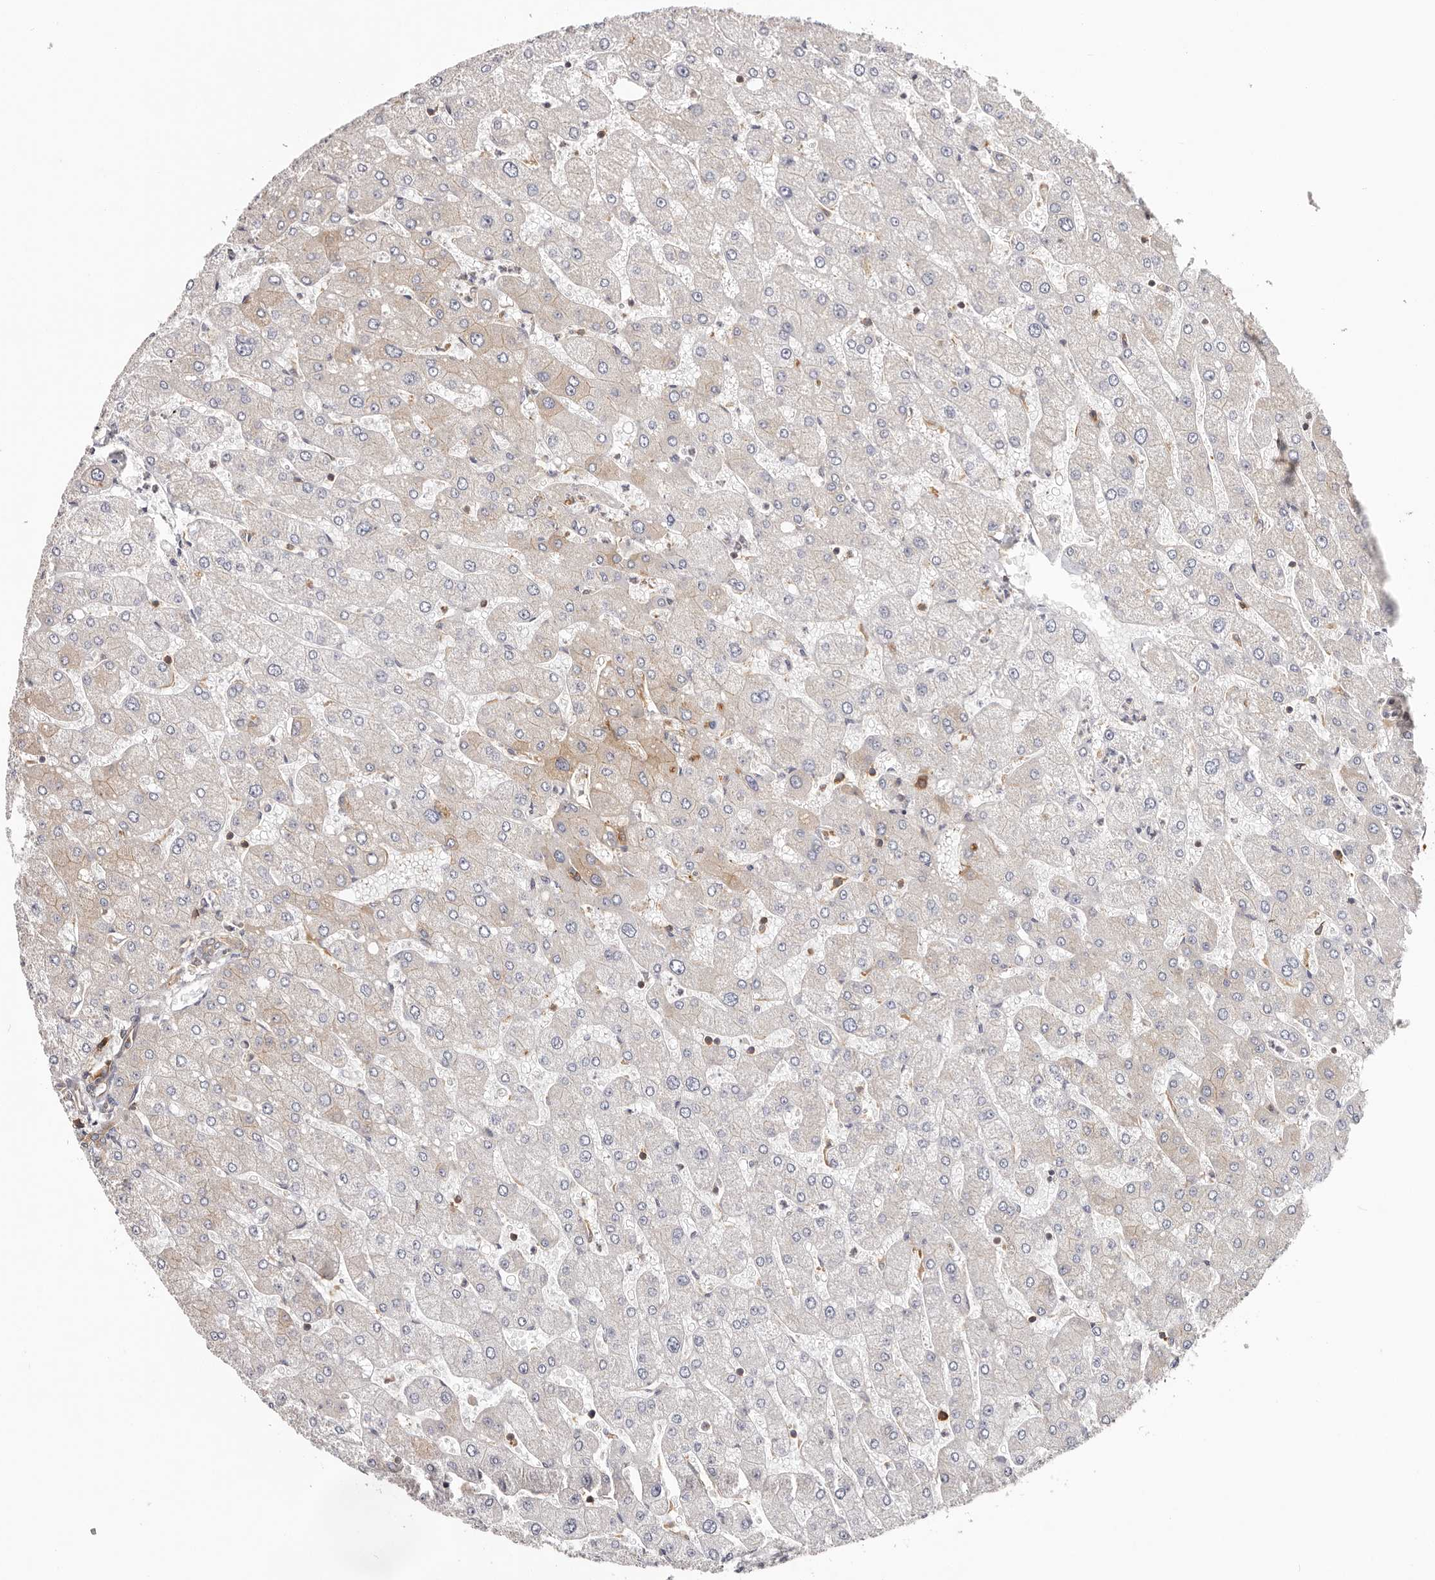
{"staining": {"intensity": "weak", "quantity": ">75%", "location": "cytoplasmic/membranous"}, "tissue": "liver", "cell_type": "Cholangiocytes", "image_type": "normal", "snomed": [{"axis": "morphology", "description": "Normal tissue, NOS"}, {"axis": "topography", "description": "Liver"}], "caption": "Immunohistochemistry staining of normal liver, which demonstrates low levels of weak cytoplasmic/membranous expression in approximately >75% of cholangiocytes indicating weak cytoplasmic/membranous protein positivity. The staining was performed using DAB (3,3'-diaminobenzidine) (brown) for protein detection and nuclei were counterstained in hematoxylin (blue).", "gene": "EPRS1", "patient": {"sex": "male", "age": 55}}